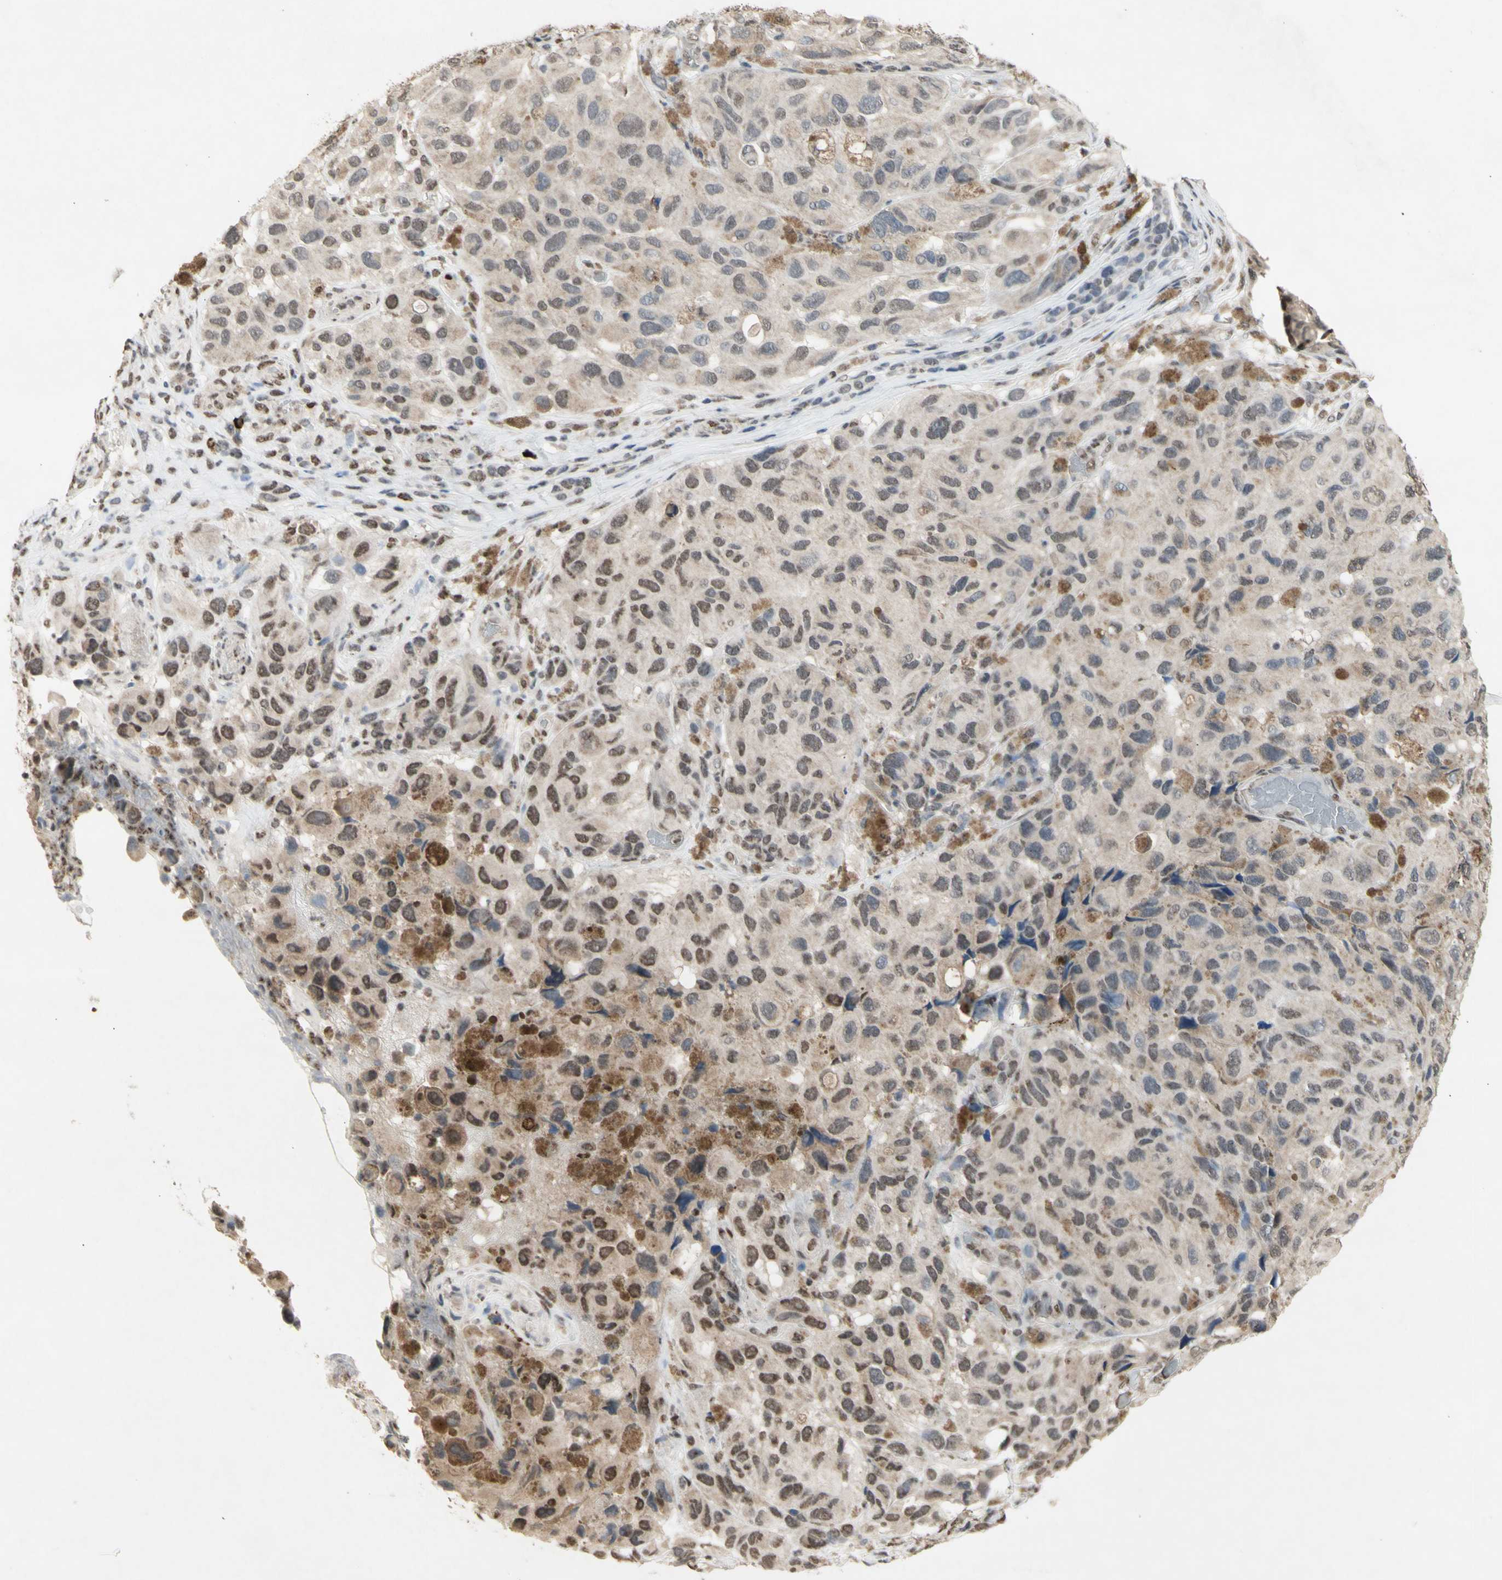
{"staining": {"intensity": "weak", "quantity": ">75%", "location": "nuclear"}, "tissue": "melanoma", "cell_type": "Tumor cells", "image_type": "cancer", "snomed": [{"axis": "morphology", "description": "Malignant melanoma, NOS"}, {"axis": "topography", "description": "Skin"}], "caption": "Immunohistochemistry (IHC) image of neoplastic tissue: human malignant melanoma stained using immunohistochemistry displays low levels of weak protein expression localized specifically in the nuclear of tumor cells, appearing as a nuclear brown color.", "gene": "SFPQ", "patient": {"sex": "female", "age": 73}}